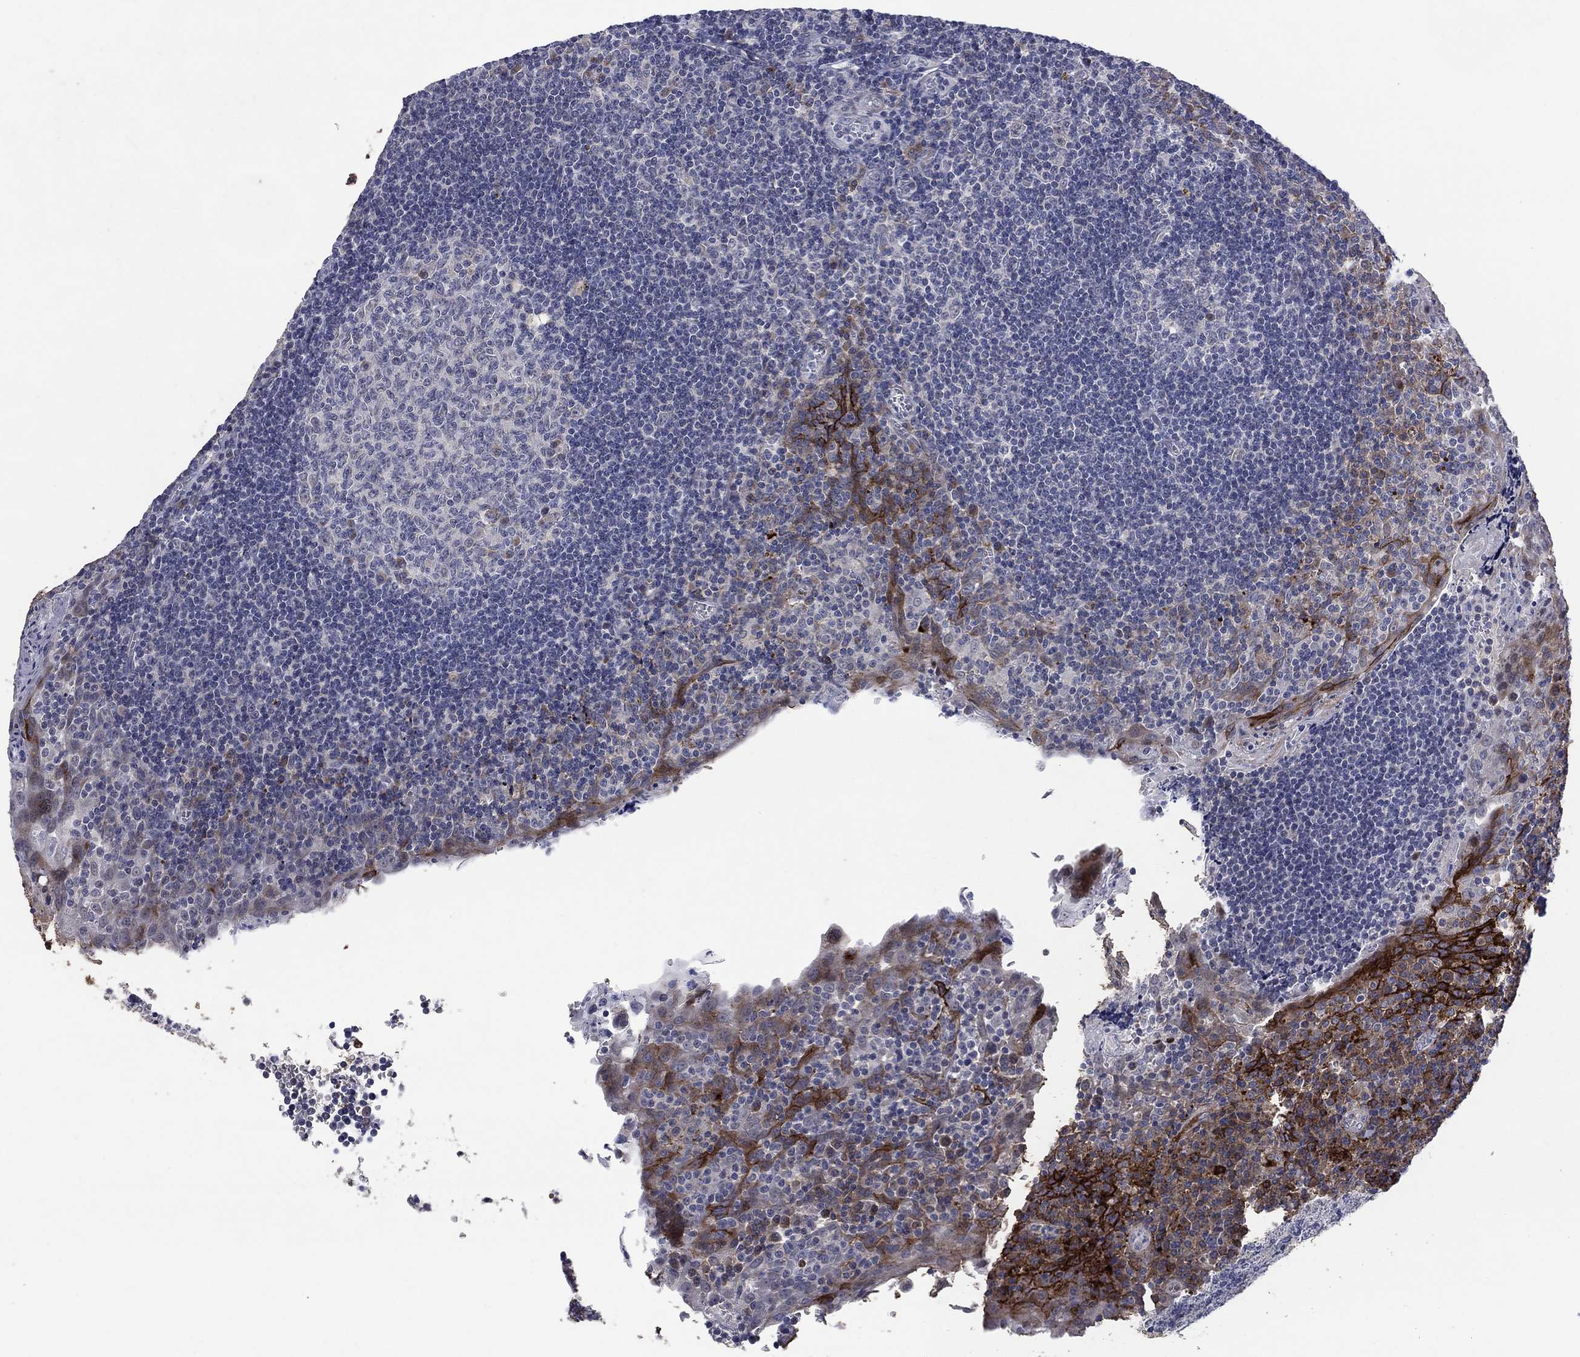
{"staining": {"intensity": "moderate", "quantity": "<25%", "location": "cytoplasmic/membranous"}, "tissue": "tonsil", "cell_type": "Germinal center cells", "image_type": "normal", "snomed": [{"axis": "morphology", "description": "Normal tissue, NOS"}, {"axis": "morphology", "description": "Inflammation, NOS"}, {"axis": "topography", "description": "Tonsil"}], "caption": "DAB immunohistochemical staining of normal human tonsil shows moderate cytoplasmic/membranous protein positivity in about <25% of germinal center cells.", "gene": "SDC1", "patient": {"sex": "female", "age": 31}}